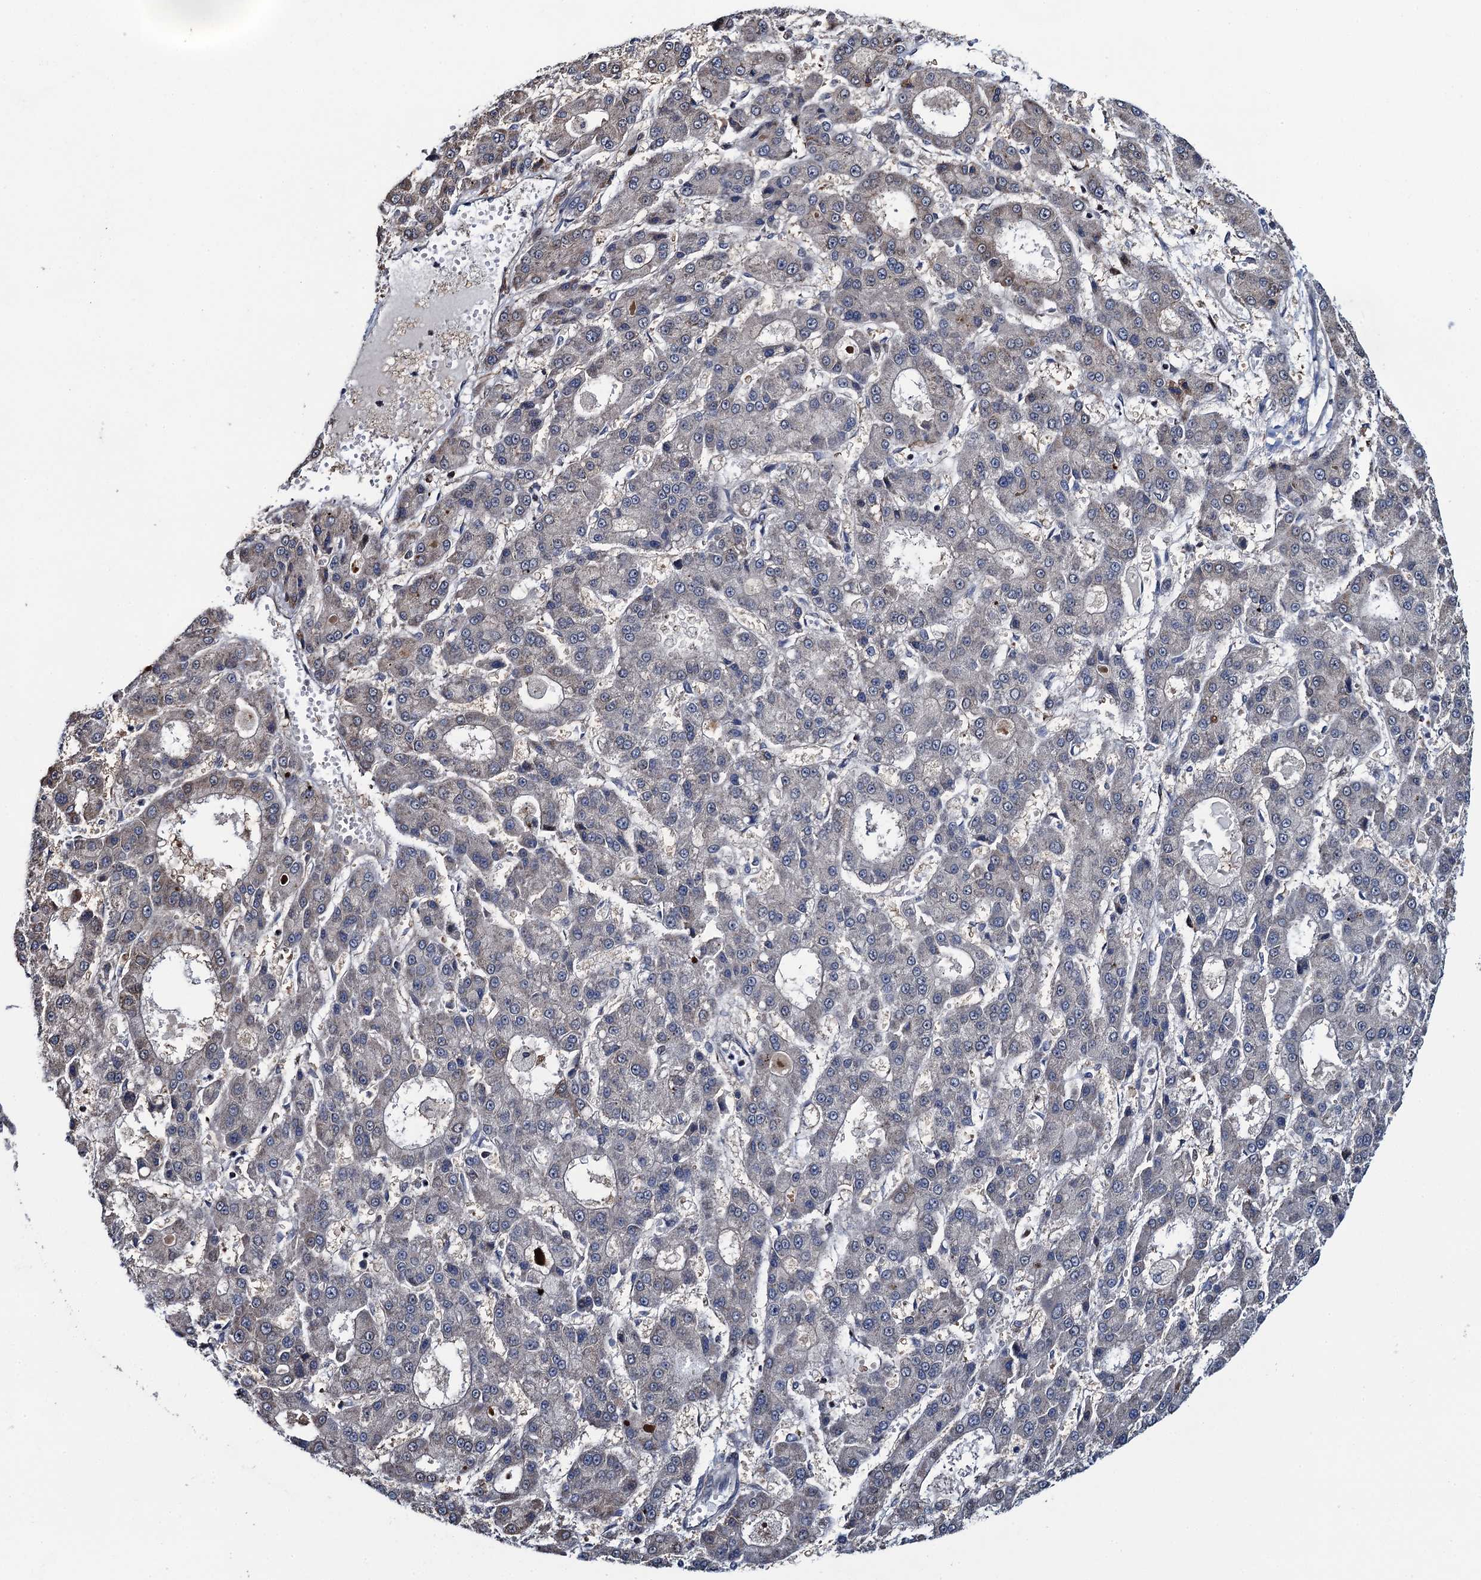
{"staining": {"intensity": "weak", "quantity": "<25%", "location": "cytoplasmic/membranous"}, "tissue": "liver cancer", "cell_type": "Tumor cells", "image_type": "cancer", "snomed": [{"axis": "morphology", "description": "Carcinoma, Hepatocellular, NOS"}, {"axis": "topography", "description": "Liver"}], "caption": "Immunohistochemistry of liver cancer demonstrates no positivity in tumor cells.", "gene": "CCDC102A", "patient": {"sex": "male", "age": 70}}